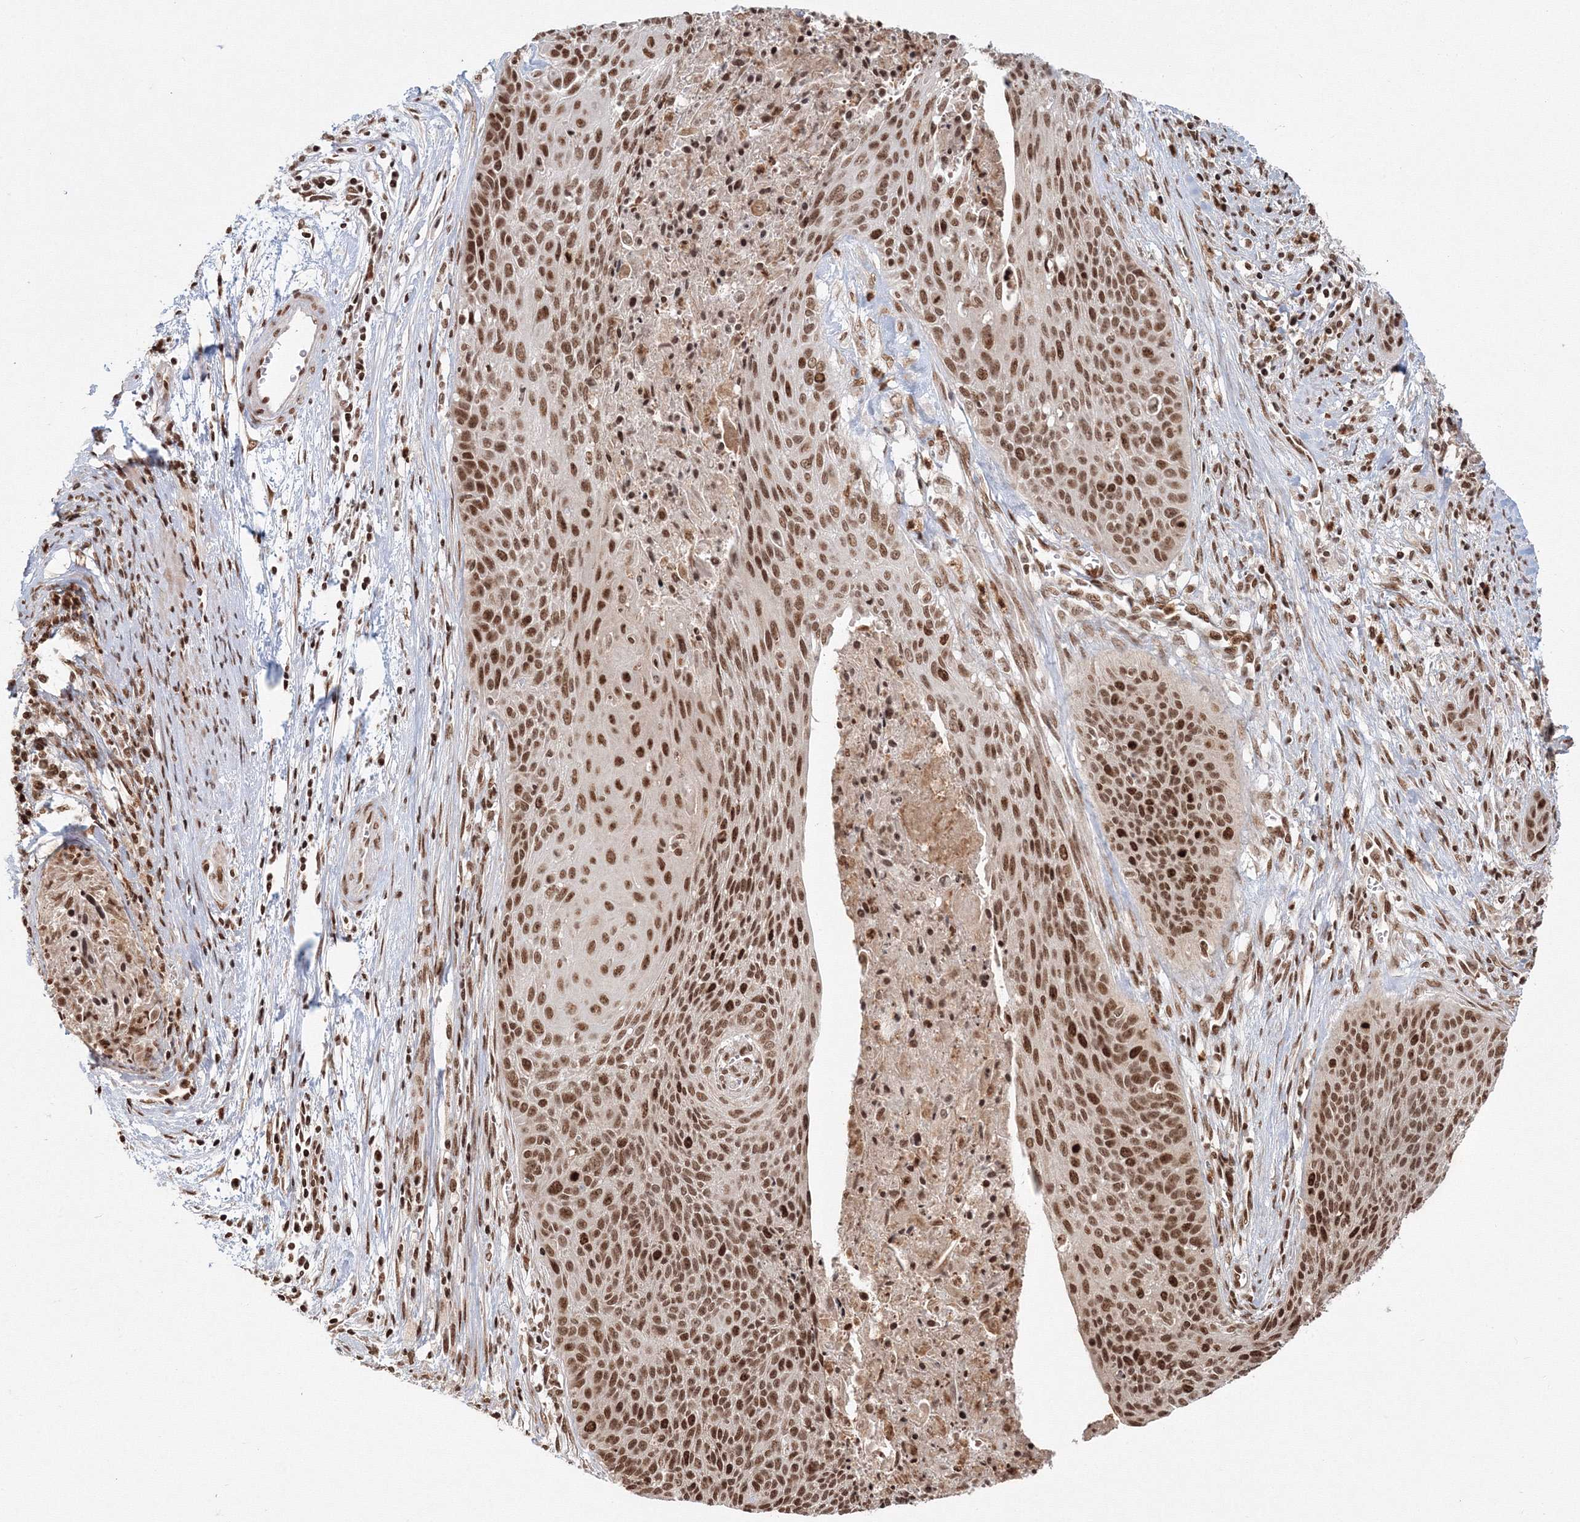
{"staining": {"intensity": "moderate", "quantity": ">75%", "location": "nuclear"}, "tissue": "cervical cancer", "cell_type": "Tumor cells", "image_type": "cancer", "snomed": [{"axis": "morphology", "description": "Squamous cell carcinoma, NOS"}, {"axis": "topography", "description": "Cervix"}], "caption": "An image of squamous cell carcinoma (cervical) stained for a protein reveals moderate nuclear brown staining in tumor cells.", "gene": "KIF20A", "patient": {"sex": "female", "age": 55}}